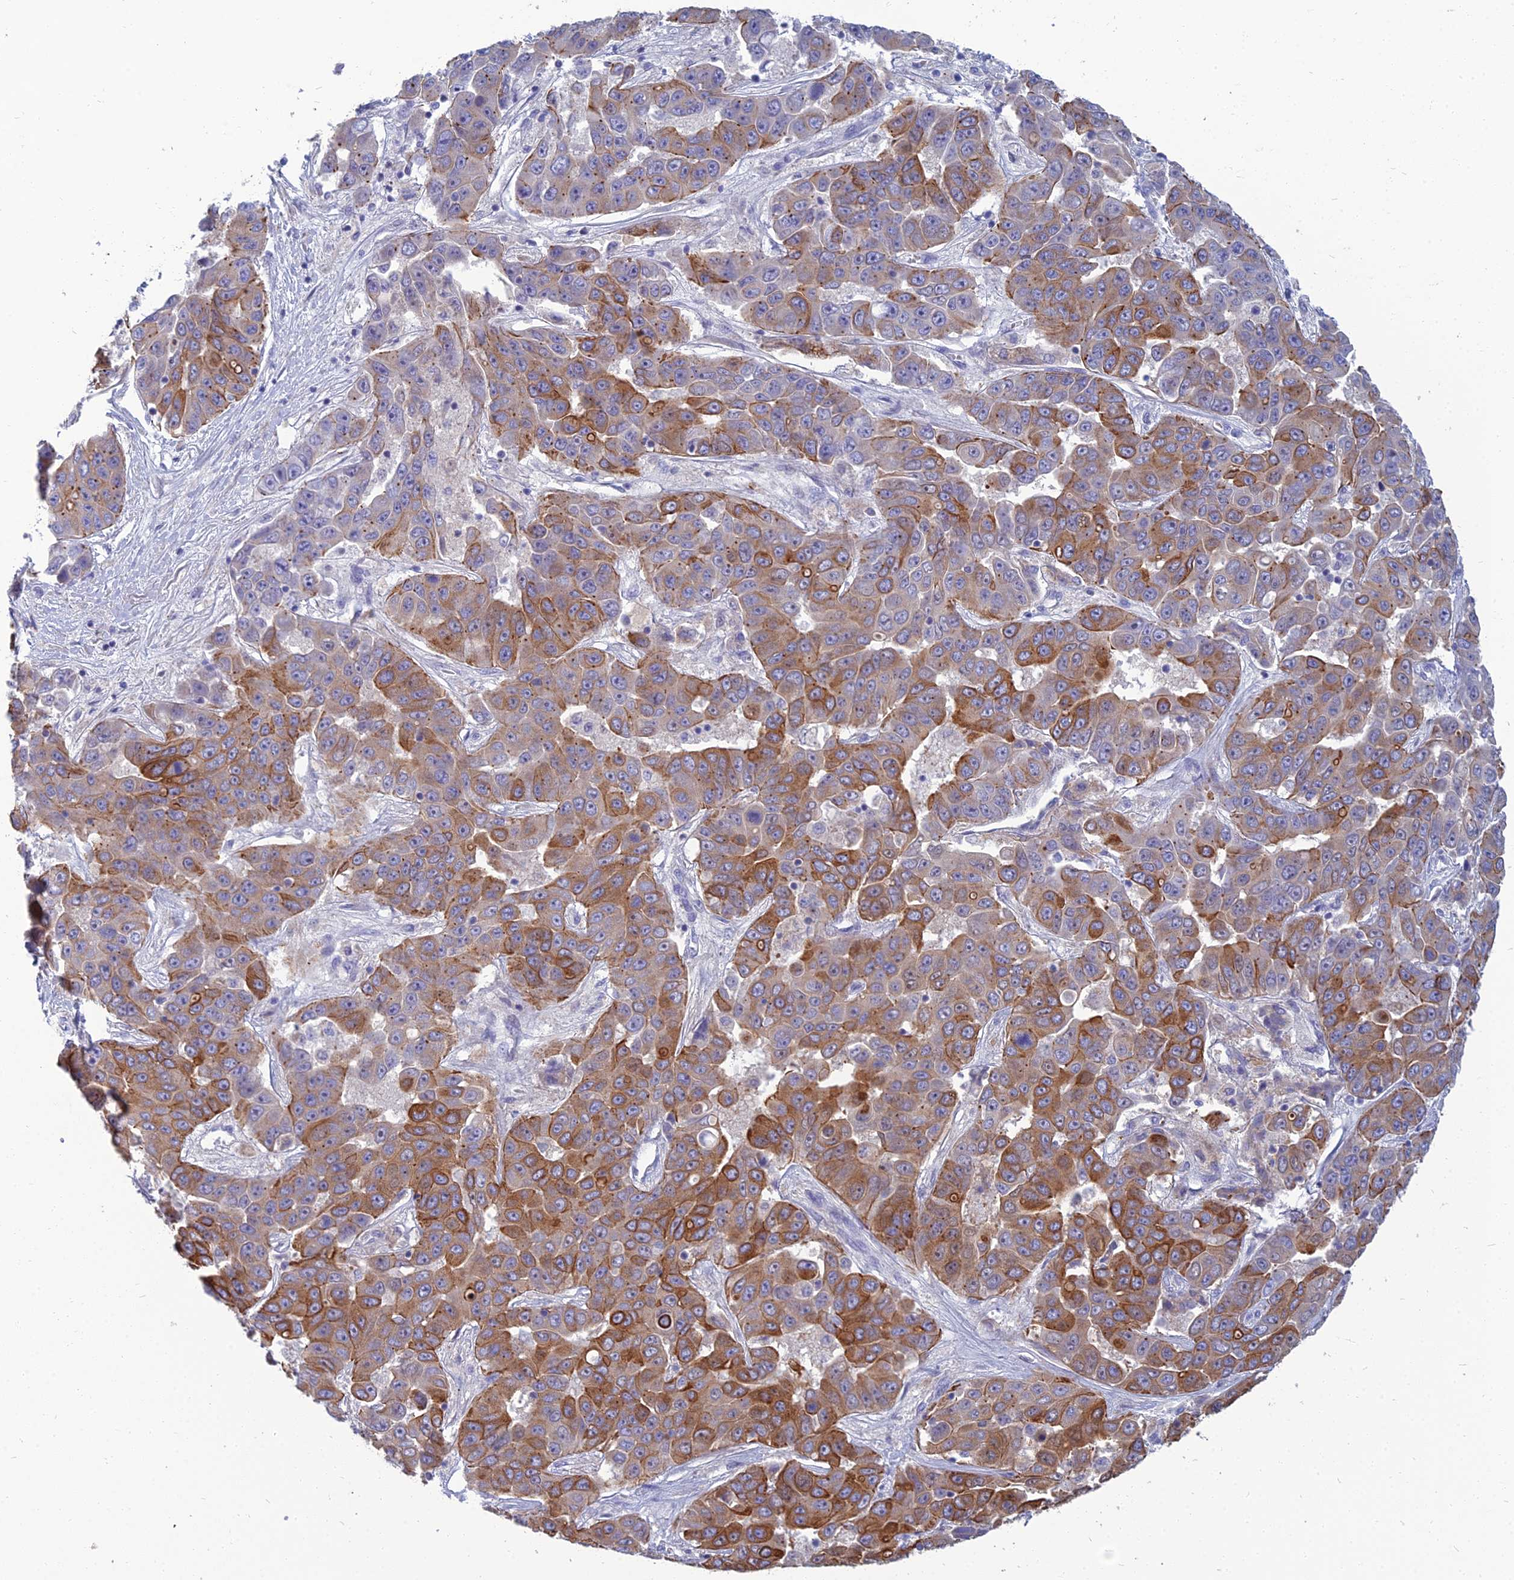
{"staining": {"intensity": "strong", "quantity": "25%-75%", "location": "cytoplasmic/membranous"}, "tissue": "liver cancer", "cell_type": "Tumor cells", "image_type": "cancer", "snomed": [{"axis": "morphology", "description": "Cholangiocarcinoma"}, {"axis": "topography", "description": "Liver"}], "caption": "Brown immunohistochemical staining in liver cancer displays strong cytoplasmic/membranous positivity in approximately 25%-75% of tumor cells.", "gene": "SPTLC3", "patient": {"sex": "female", "age": 52}}